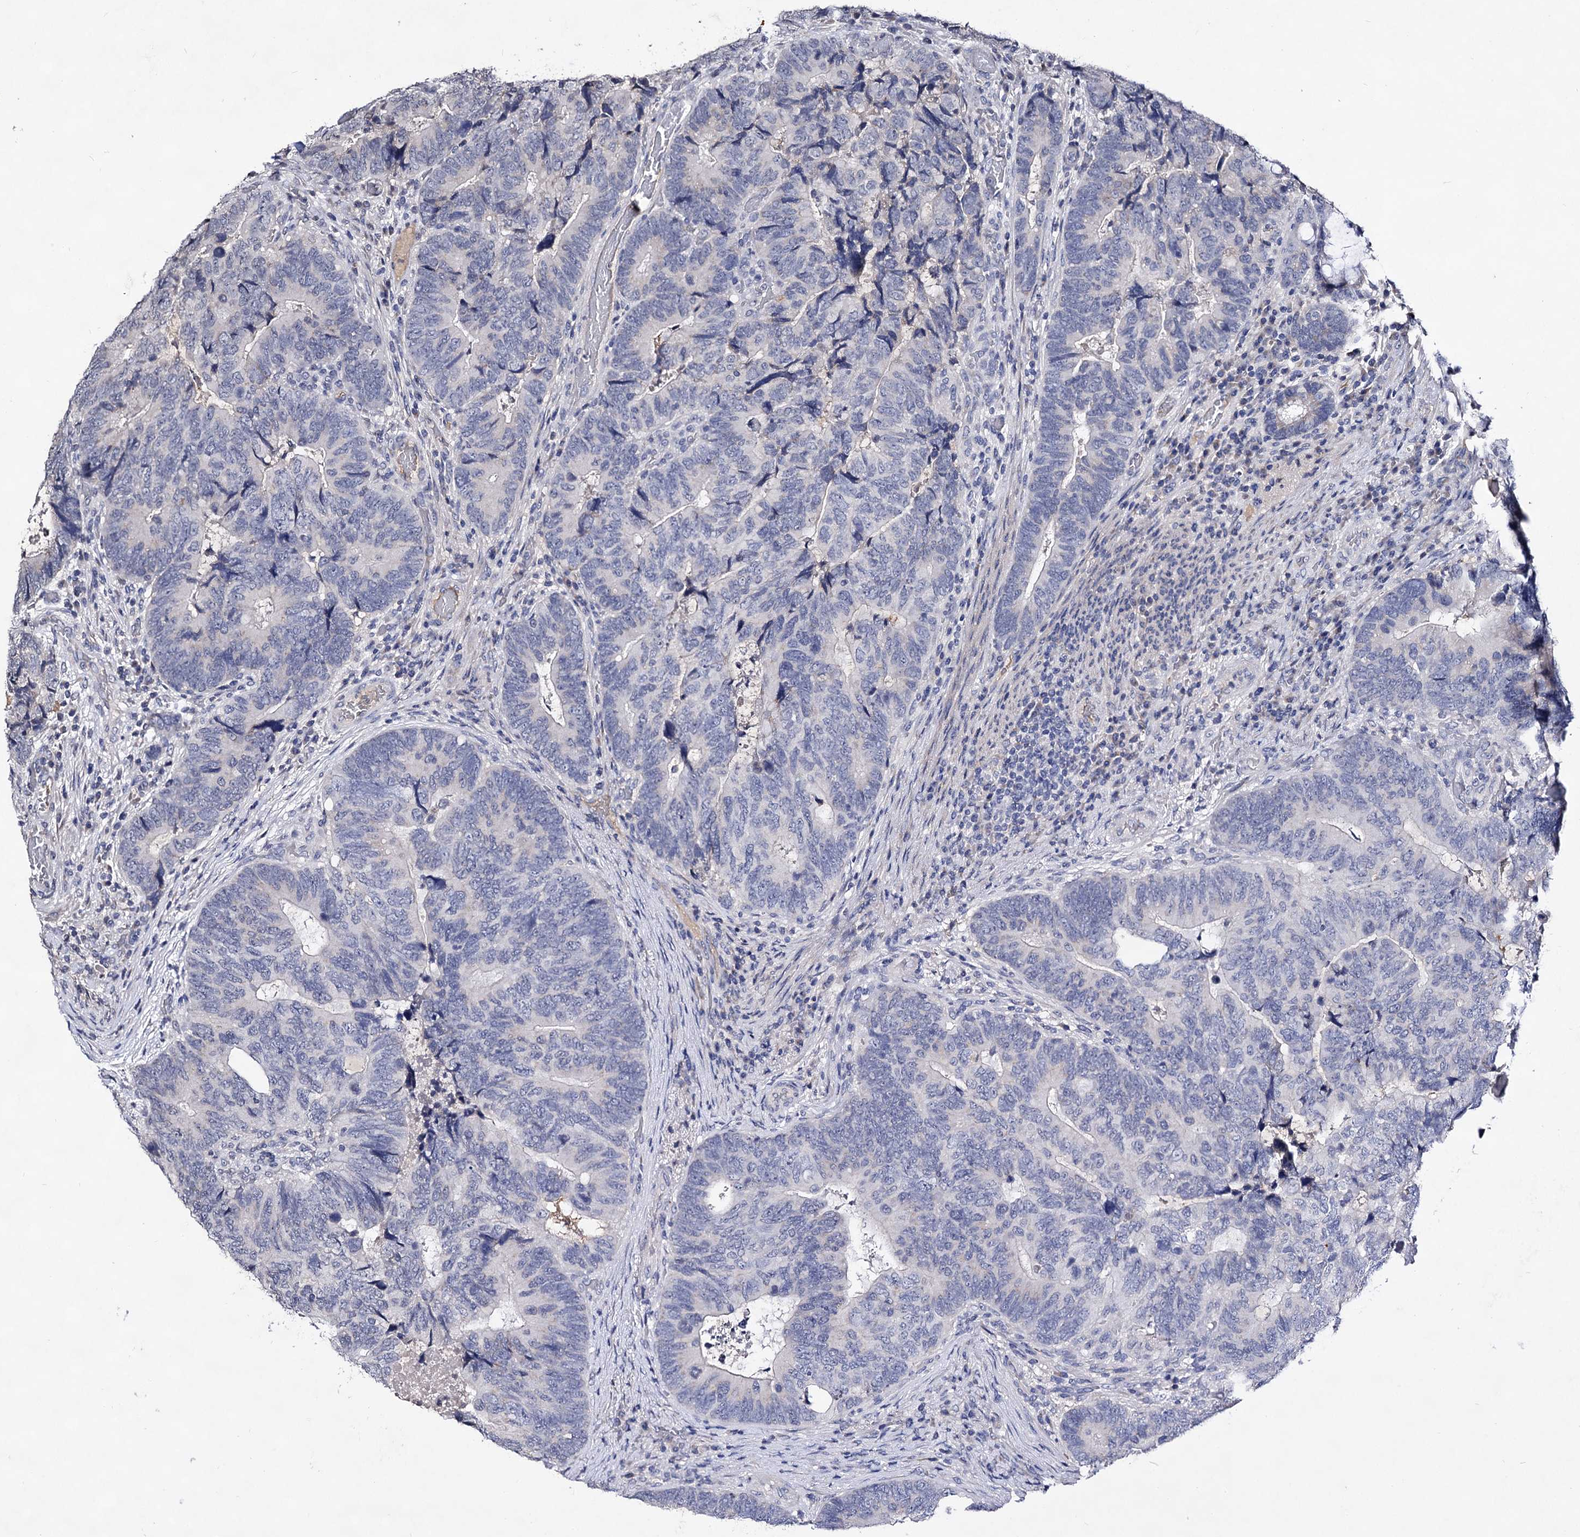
{"staining": {"intensity": "negative", "quantity": "none", "location": "none"}, "tissue": "colorectal cancer", "cell_type": "Tumor cells", "image_type": "cancer", "snomed": [{"axis": "morphology", "description": "Adenocarcinoma, NOS"}, {"axis": "topography", "description": "Colon"}], "caption": "The photomicrograph shows no significant expression in tumor cells of colorectal cancer (adenocarcinoma). The staining was performed using DAB to visualize the protein expression in brown, while the nuclei were stained in blue with hematoxylin (Magnification: 20x).", "gene": "PLIN1", "patient": {"sex": "female", "age": 67}}